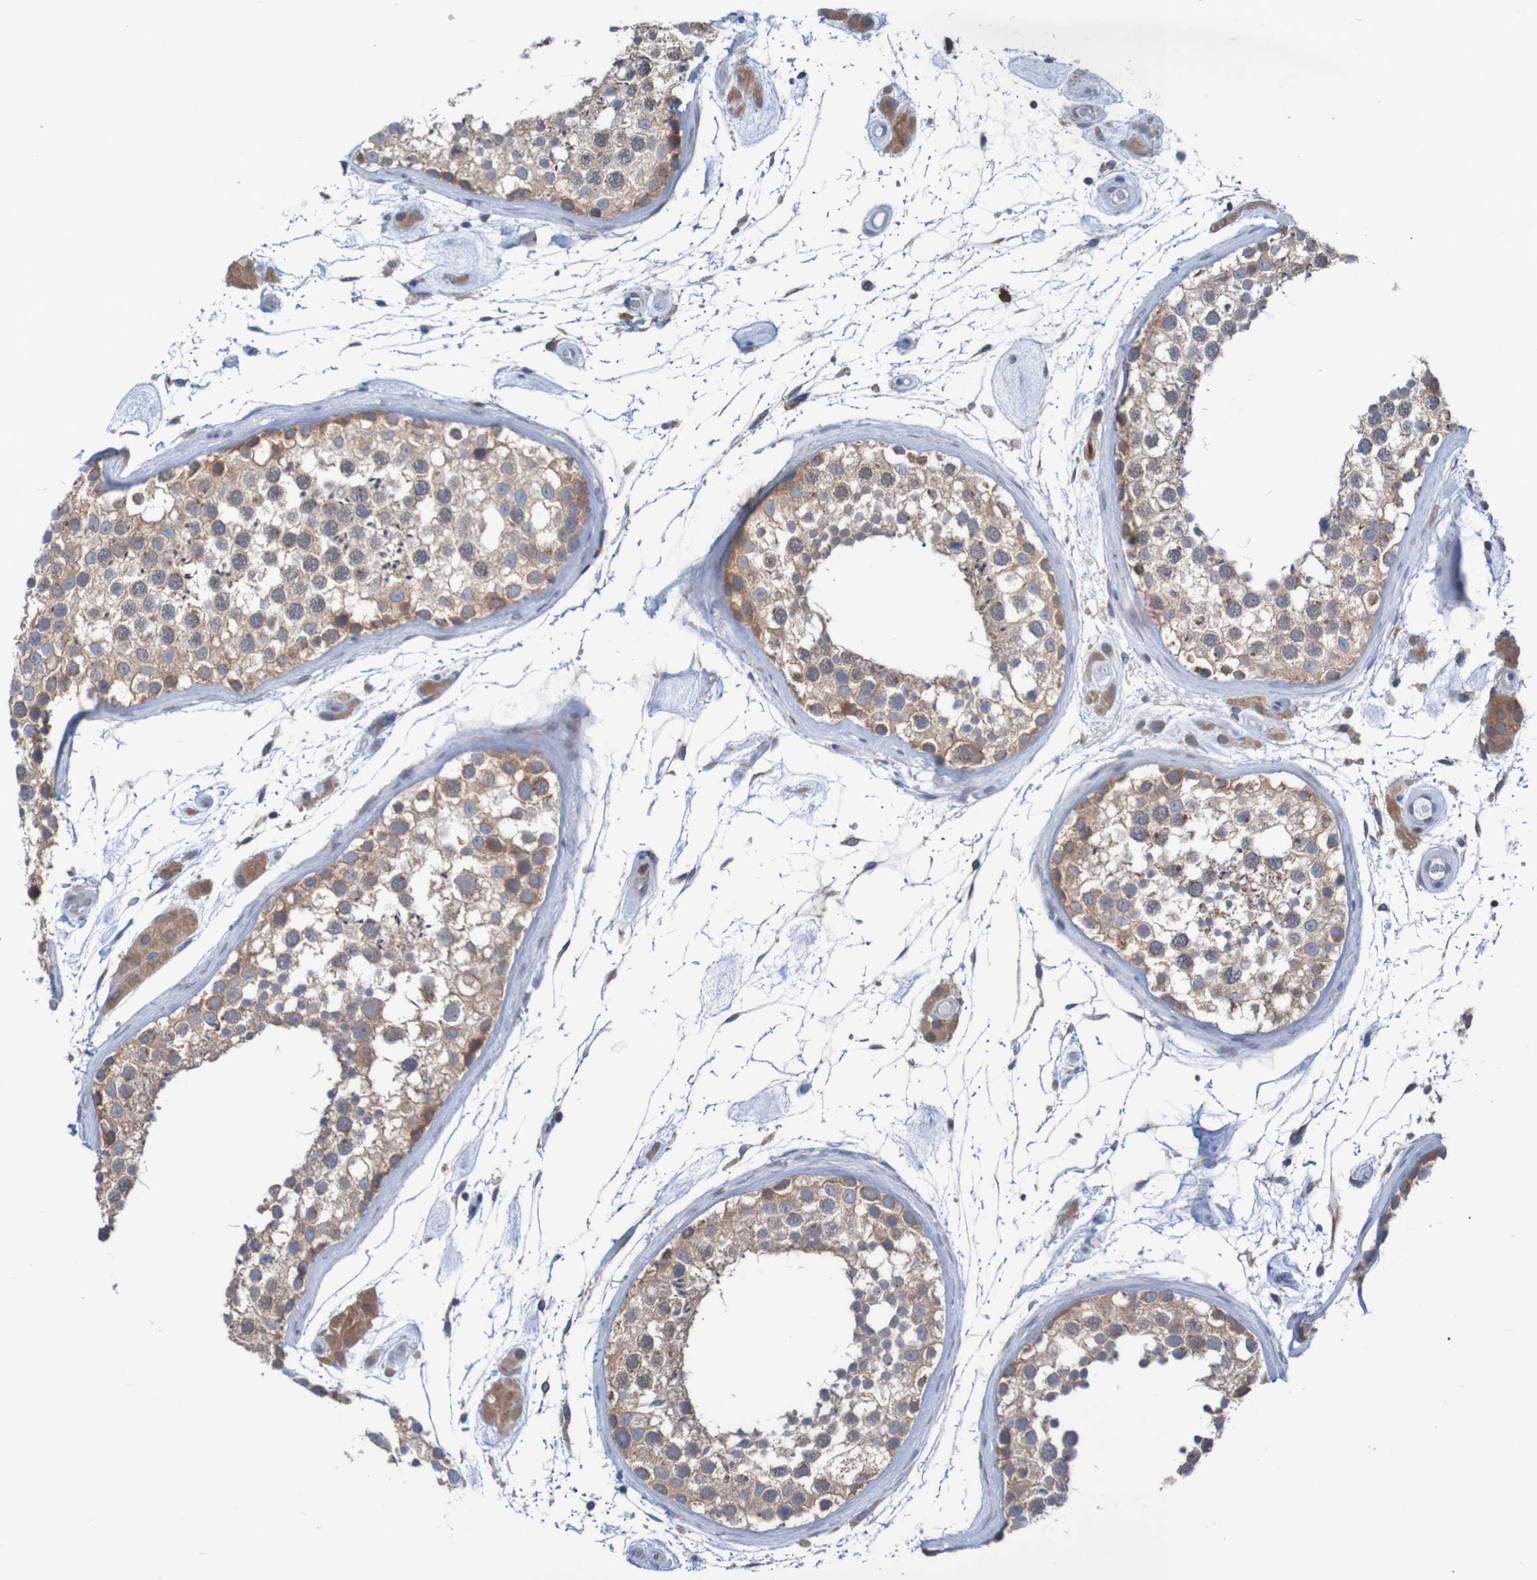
{"staining": {"intensity": "moderate", "quantity": ">75%", "location": "cytoplasmic/membranous"}, "tissue": "testis", "cell_type": "Cells in seminiferous ducts", "image_type": "normal", "snomed": [{"axis": "morphology", "description": "Normal tissue, NOS"}, {"axis": "topography", "description": "Testis"}], "caption": "Testis stained with DAB (3,3'-diaminobenzidine) immunohistochemistry displays medium levels of moderate cytoplasmic/membranous staining in about >75% of cells in seminiferous ducts.", "gene": "PARP4", "patient": {"sex": "male", "age": 46}}